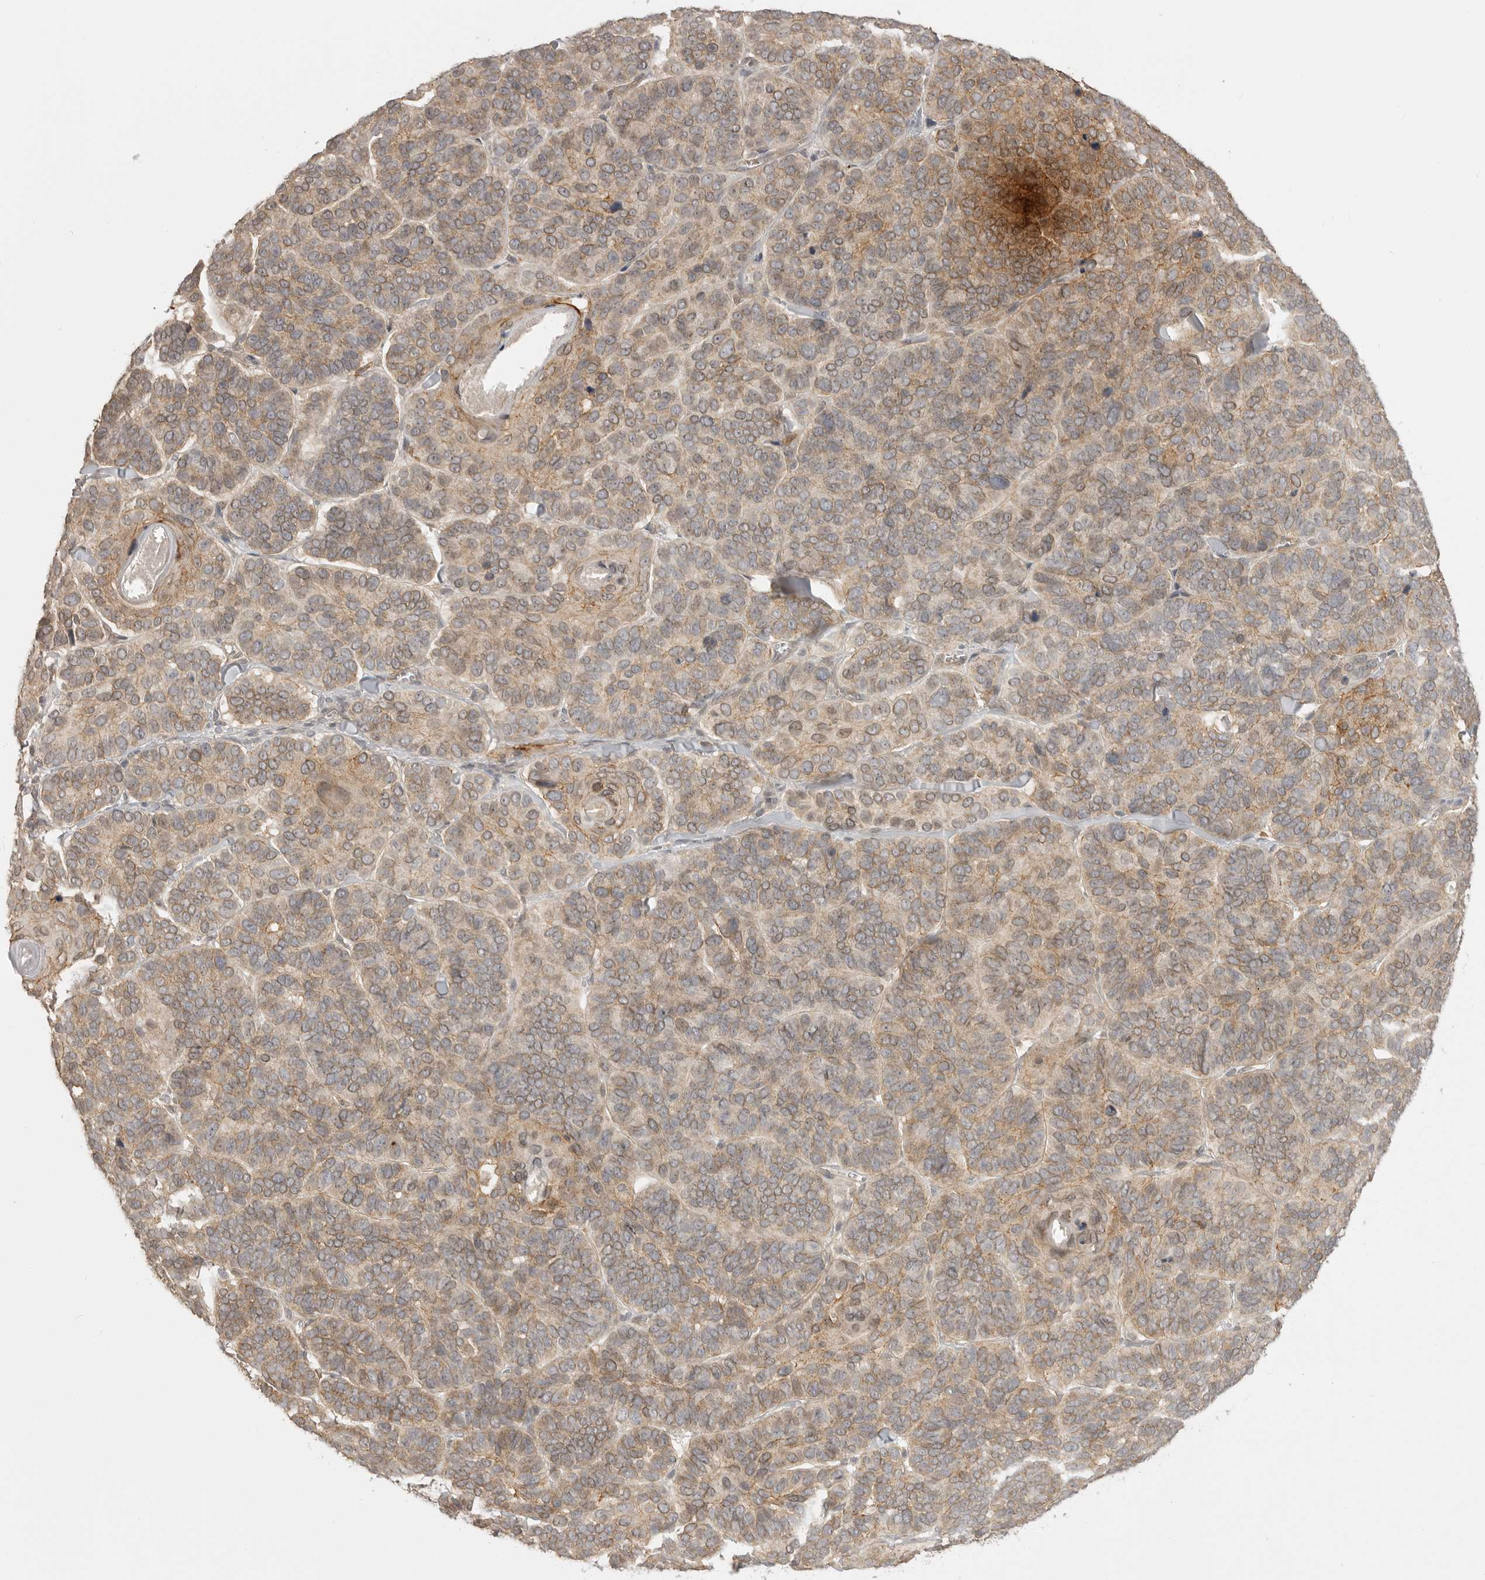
{"staining": {"intensity": "moderate", "quantity": "25%-75%", "location": "cytoplasmic/membranous"}, "tissue": "skin cancer", "cell_type": "Tumor cells", "image_type": "cancer", "snomed": [{"axis": "morphology", "description": "Basal cell carcinoma"}, {"axis": "topography", "description": "Skin"}], "caption": "High-magnification brightfield microscopy of skin cancer (basal cell carcinoma) stained with DAB (3,3'-diaminobenzidine) (brown) and counterstained with hematoxylin (blue). tumor cells exhibit moderate cytoplasmic/membranous staining is appreciated in approximately25%-75% of cells.", "gene": "GPC2", "patient": {"sex": "male", "age": 62}}